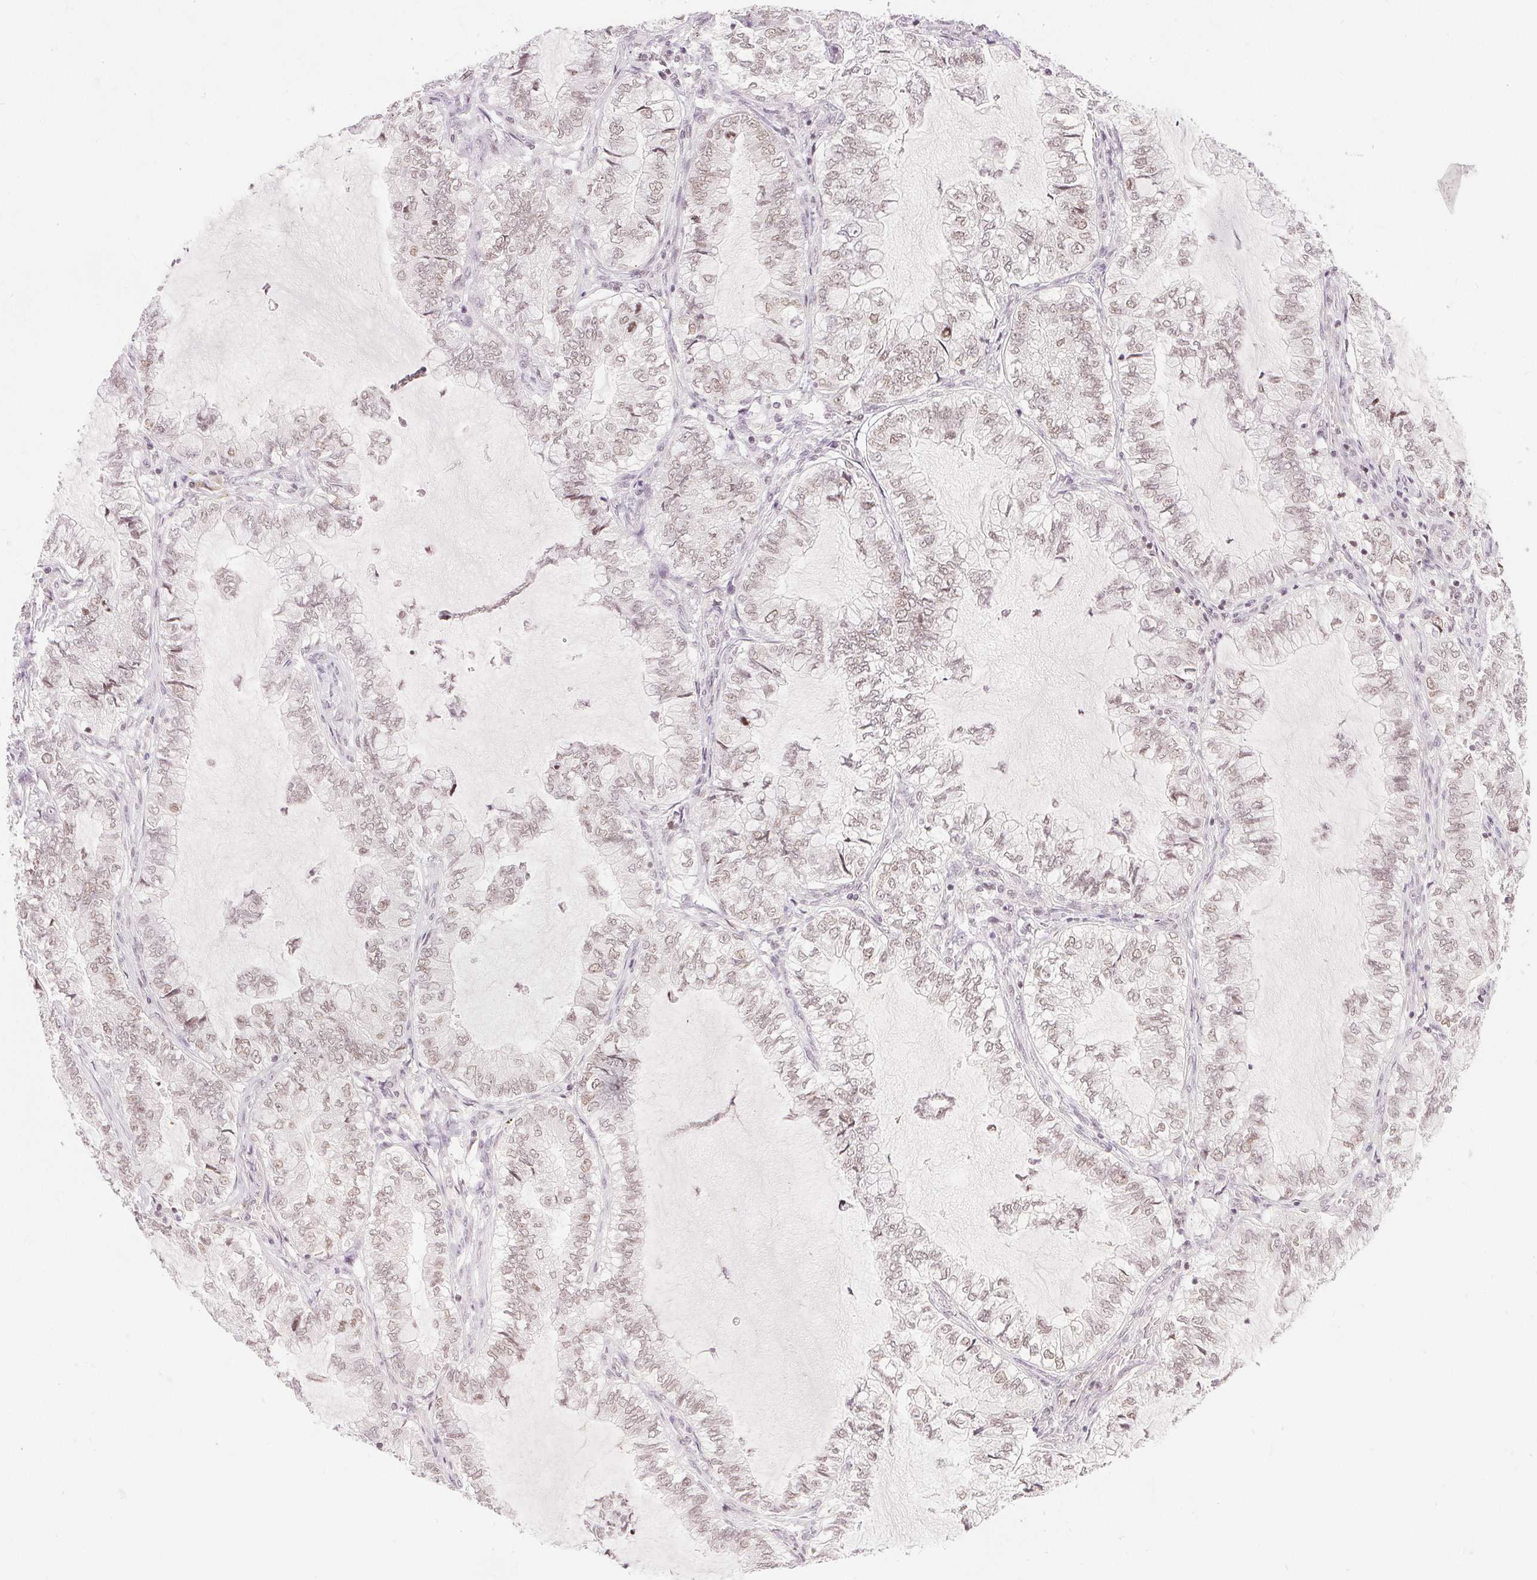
{"staining": {"intensity": "weak", "quantity": "25%-75%", "location": "nuclear"}, "tissue": "lung cancer", "cell_type": "Tumor cells", "image_type": "cancer", "snomed": [{"axis": "morphology", "description": "Adenocarcinoma, NOS"}, {"axis": "topography", "description": "Lymph node"}, {"axis": "topography", "description": "Lung"}], "caption": "Protein analysis of lung adenocarcinoma tissue shows weak nuclear staining in about 25%-75% of tumor cells. Using DAB (brown) and hematoxylin (blue) stains, captured at high magnification using brightfield microscopy.", "gene": "DEK", "patient": {"sex": "male", "age": 66}}